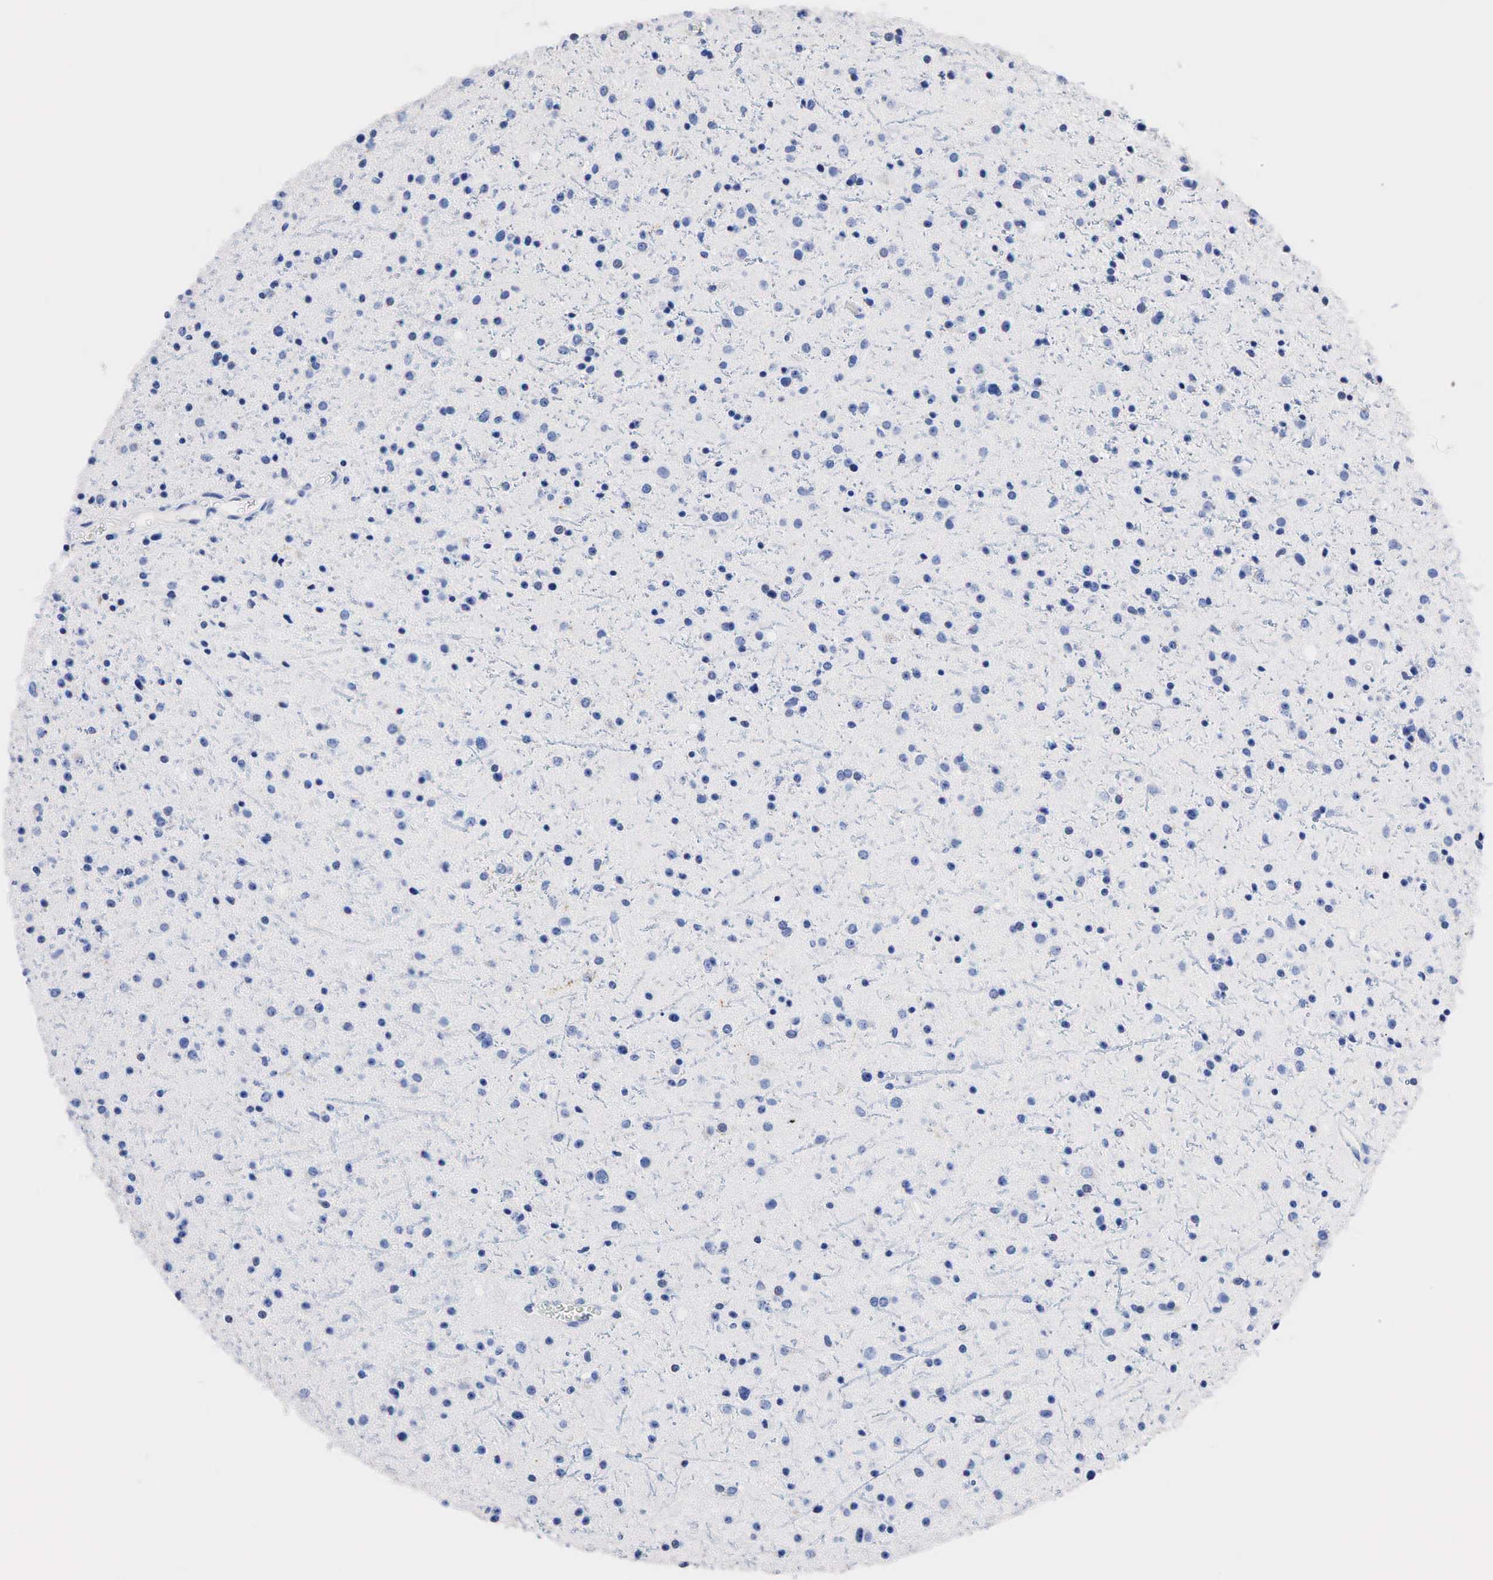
{"staining": {"intensity": "negative", "quantity": "none", "location": "none"}, "tissue": "glioma", "cell_type": "Tumor cells", "image_type": "cancer", "snomed": [{"axis": "morphology", "description": "Glioma, malignant, Low grade"}, {"axis": "topography", "description": "Brain"}], "caption": "DAB (3,3'-diaminobenzidine) immunohistochemical staining of human glioma demonstrates no significant staining in tumor cells.", "gene": "SST", "patient": {"sex": "female", "age": 46}}